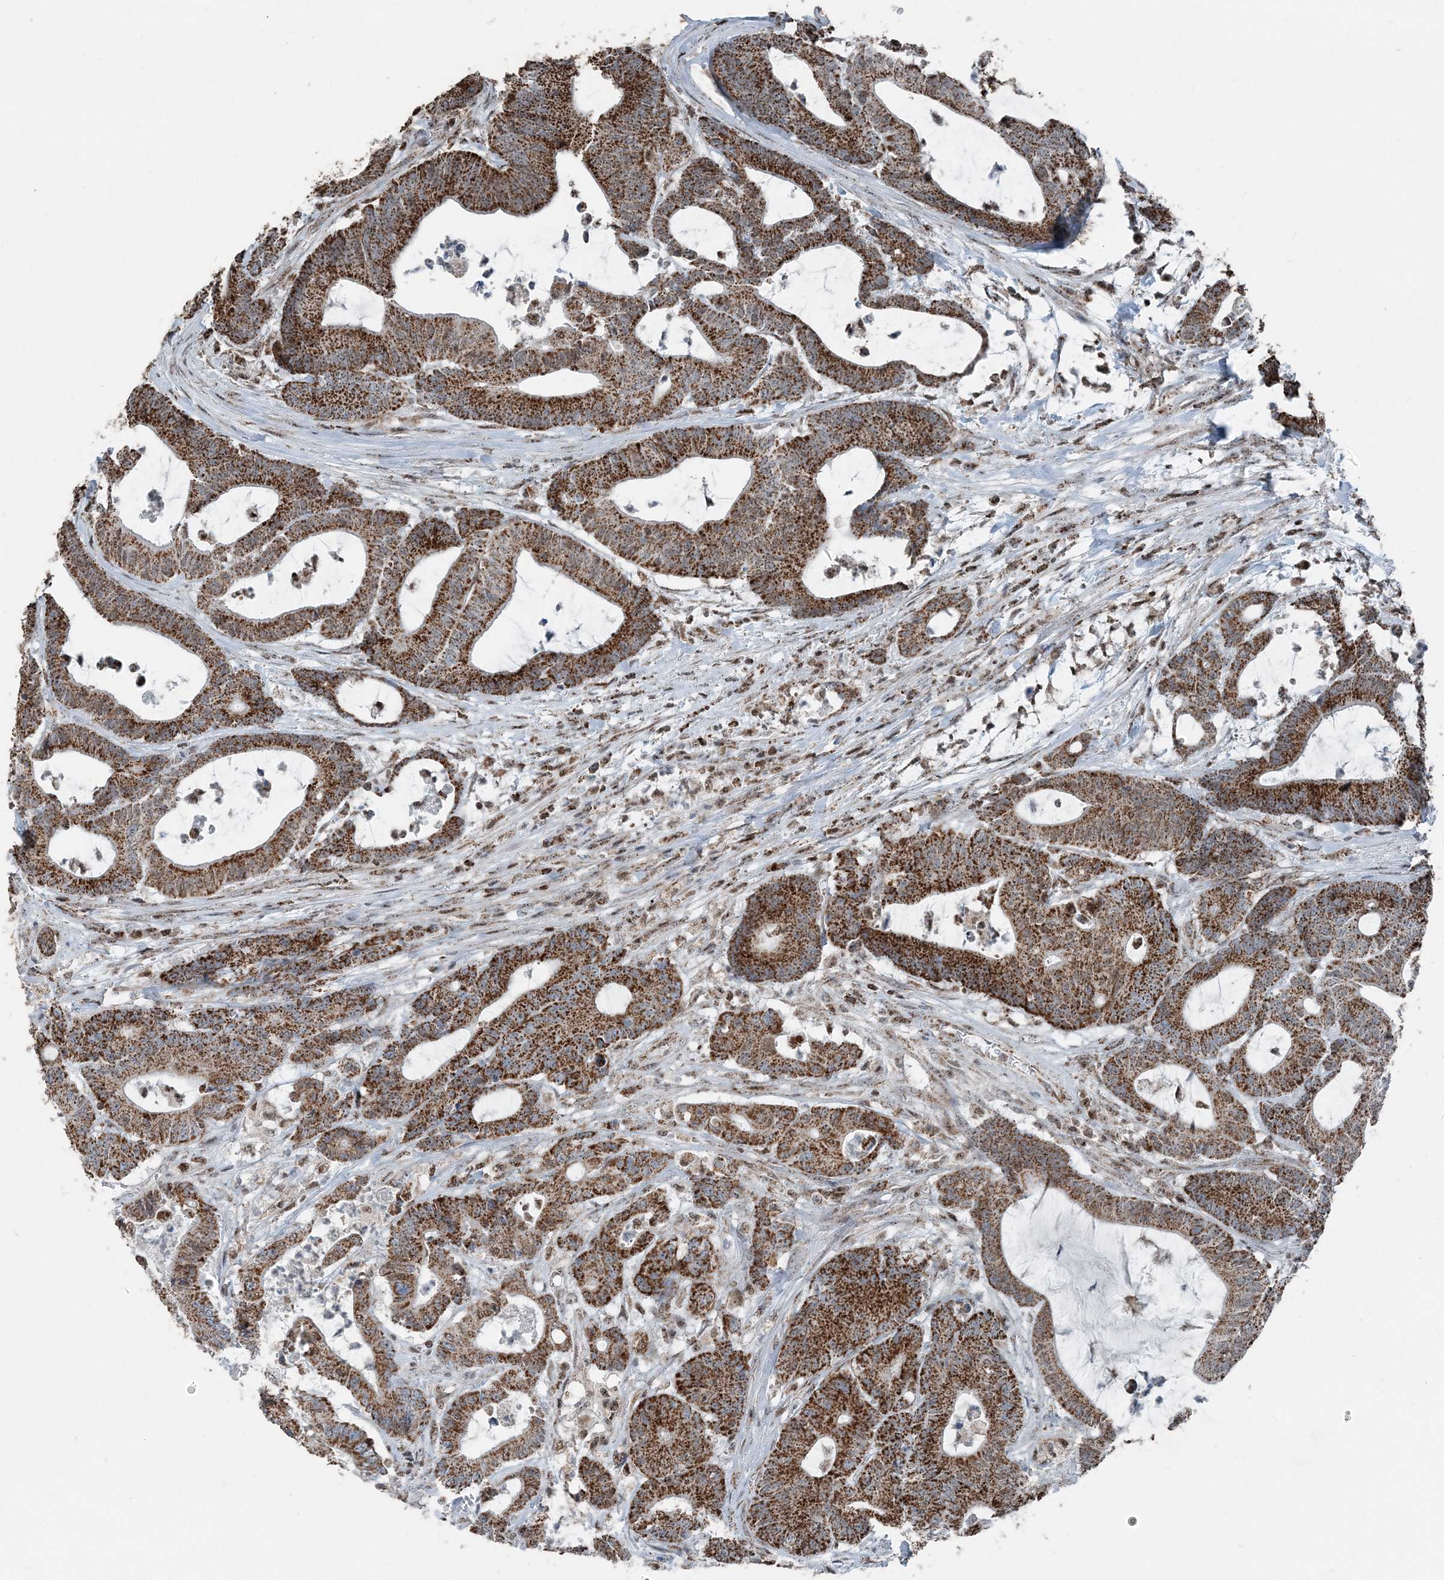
{"staining": {"intensity": "strong", "quantity": ">75%", "location": "cytoplasmic/membranous"}, "tissue": "colorectal cancer", "cell_type": "Tumor cells", "image_type": "cancer", "snomed": [{"axis": "morphology", "description": "Adenocarcinoma, NOS"}, {"axis": "topography", "description": "Colon"}], "caption": "Colorectal adenocarcinoma stained for a protein (brown) demonstrates strong cytoplasmic/membranous positive expression in approximately >75% of tumor cells.", "gene": "SUCLG1", "patient": {"sex": "female", "age": 84}}